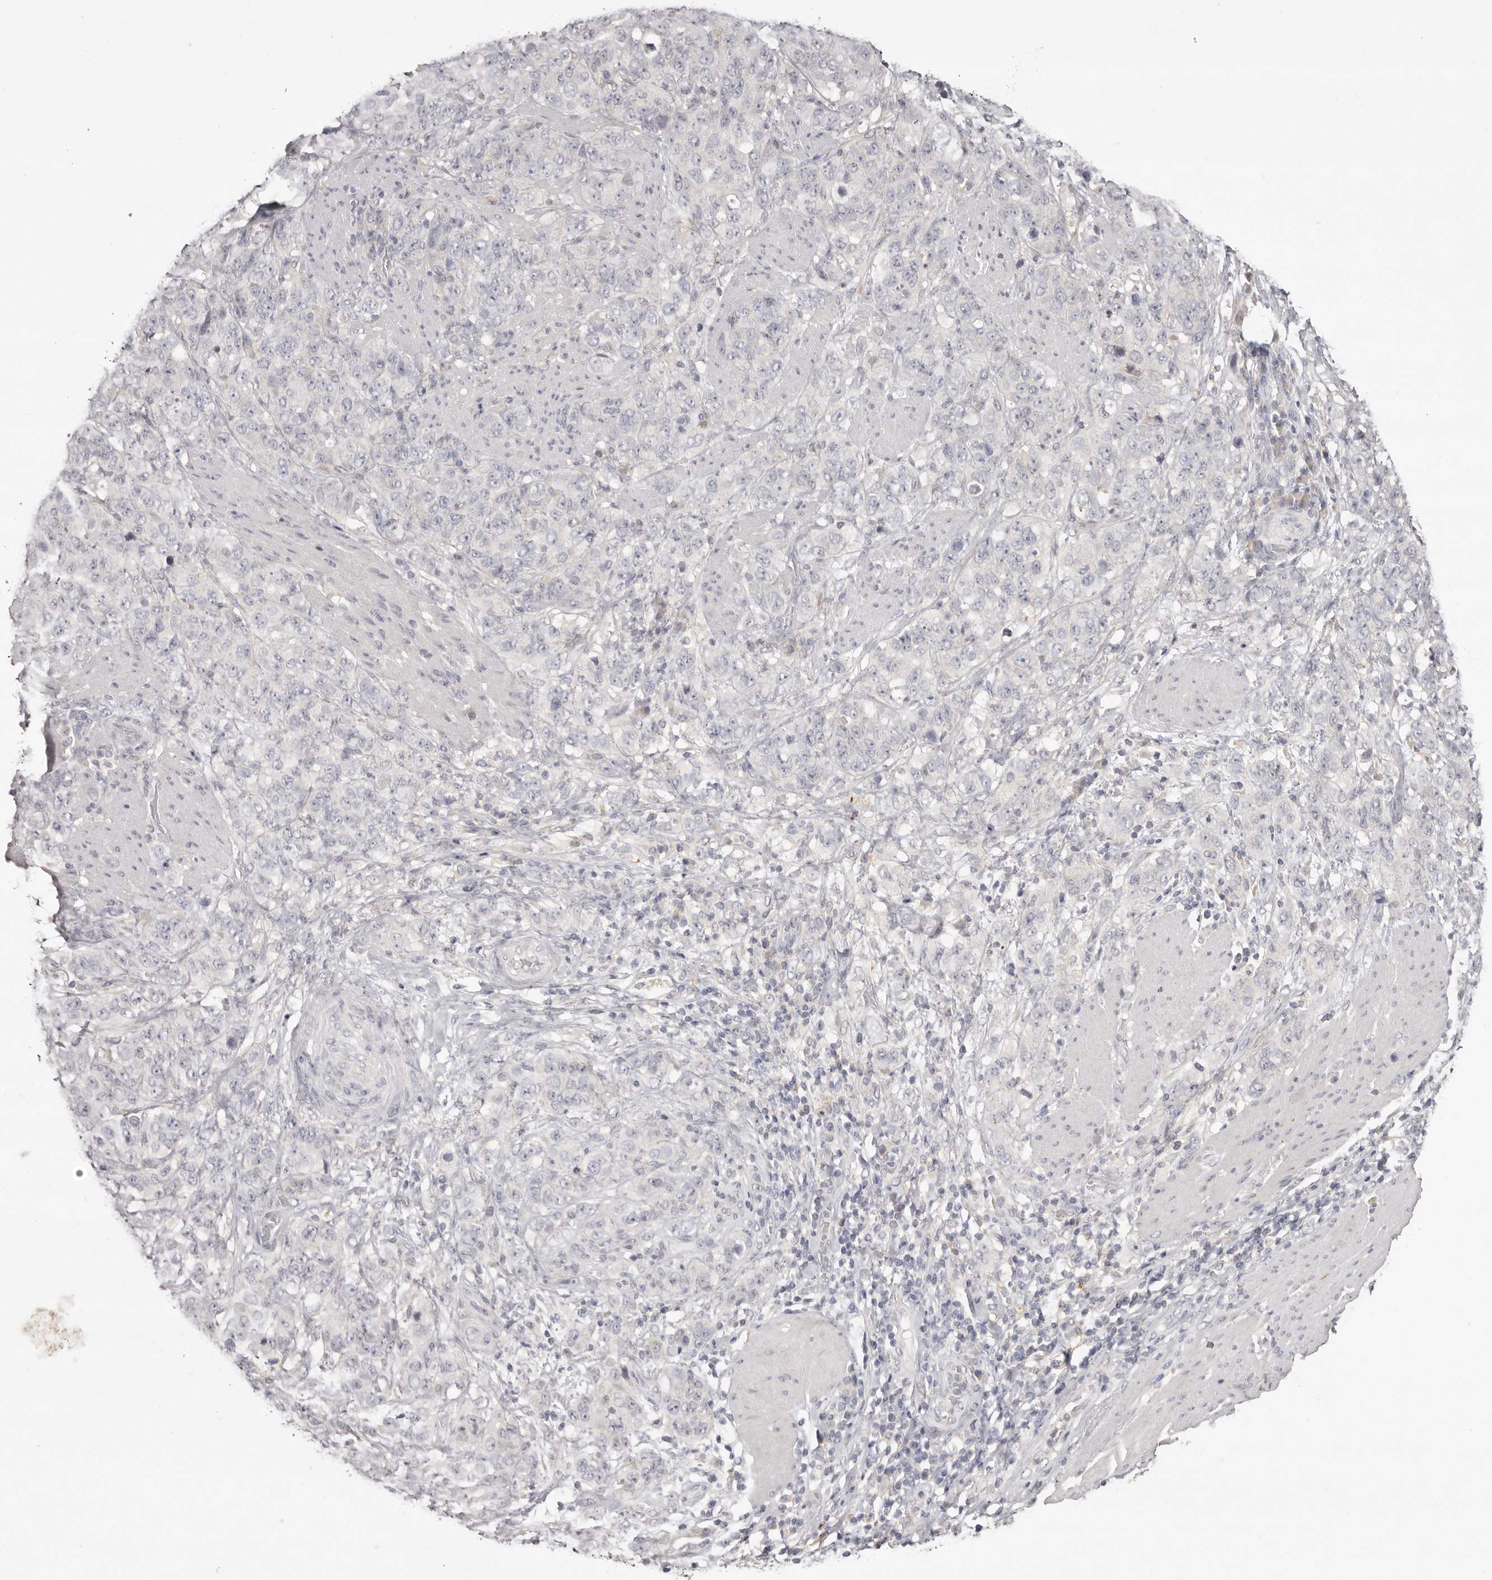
{"staining": {"intensity": "negative", "quantity": "none", "location": "none"}, "tissue": "stomach cancer", "cell_type": "Tumor cells", "image_type": "cancer", "snomed": [{"axis": "morphology", "description": "Adenocarcinoma, NOS"}, {"axis": "topography", "description": "Stomach"}], "caption": "Immunohistochemistry (IHC) of human stomach cancer (adenocarcinoma) exhibits no staining in tumor cells.", "gene": "SCUBE2", "patient": {"sex": "male", "age": 48}}